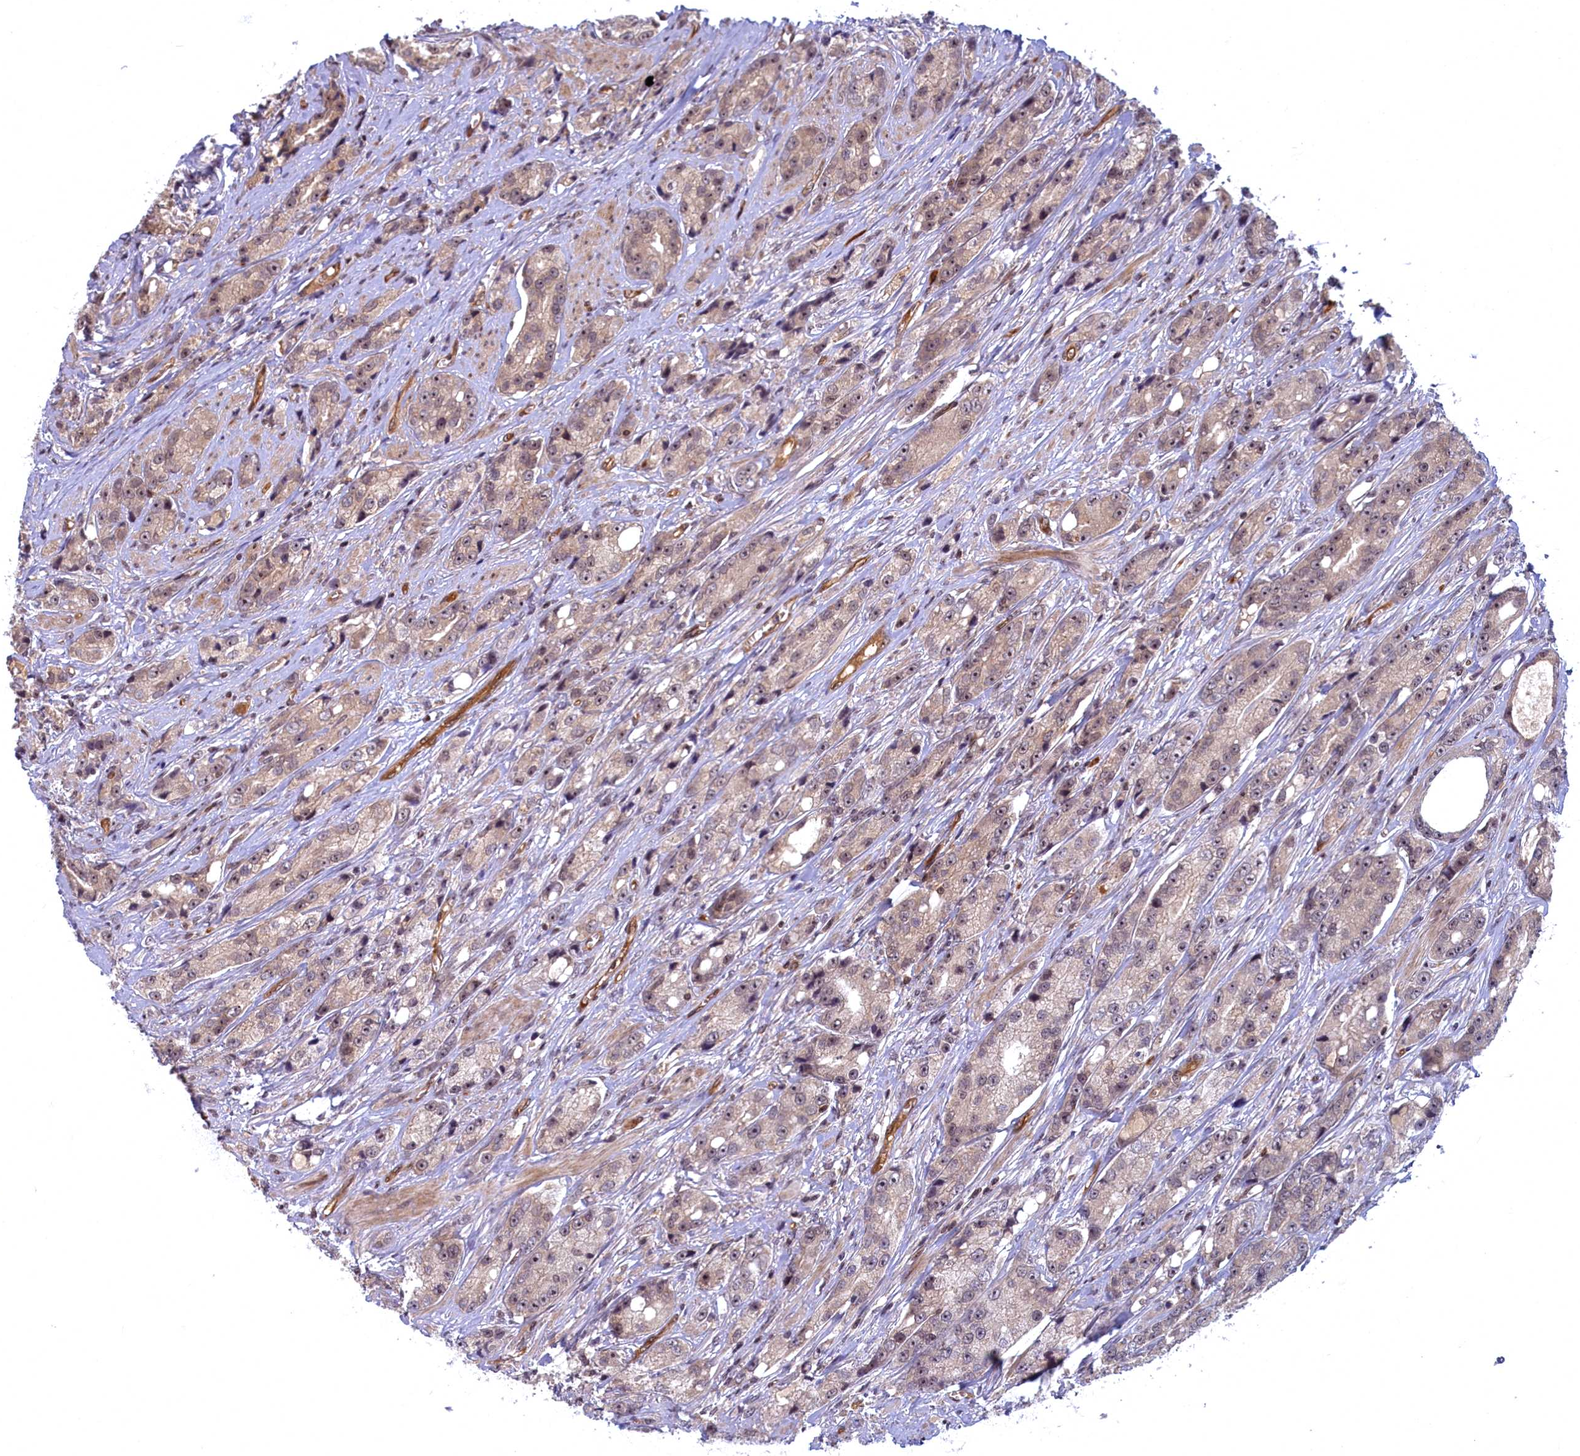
{"staining": {"intensity": "weak", "quantity": "25%-75%", "location": "cytoplasmic/membranous,nuclear"}, "tissue": "prostate cancer", "cell_type": "Tumor cells", "image_type": "cancer", "snomed": [{"axis": "morphology", "description": "Adenocarcinoma, High grade"}, {"axis": "topography", "description": "Prostate"}], "caption": "Immunohistochemistry (DAB) staining of prostate adenocarcinoma (high-grade) exhibits weak cytoplasmic/membranous and nuclear protein positivity in approximately 25%-75% of tumor cells.", "gene": "SNRK", "patient": {"sex": "male", "age": 74}}